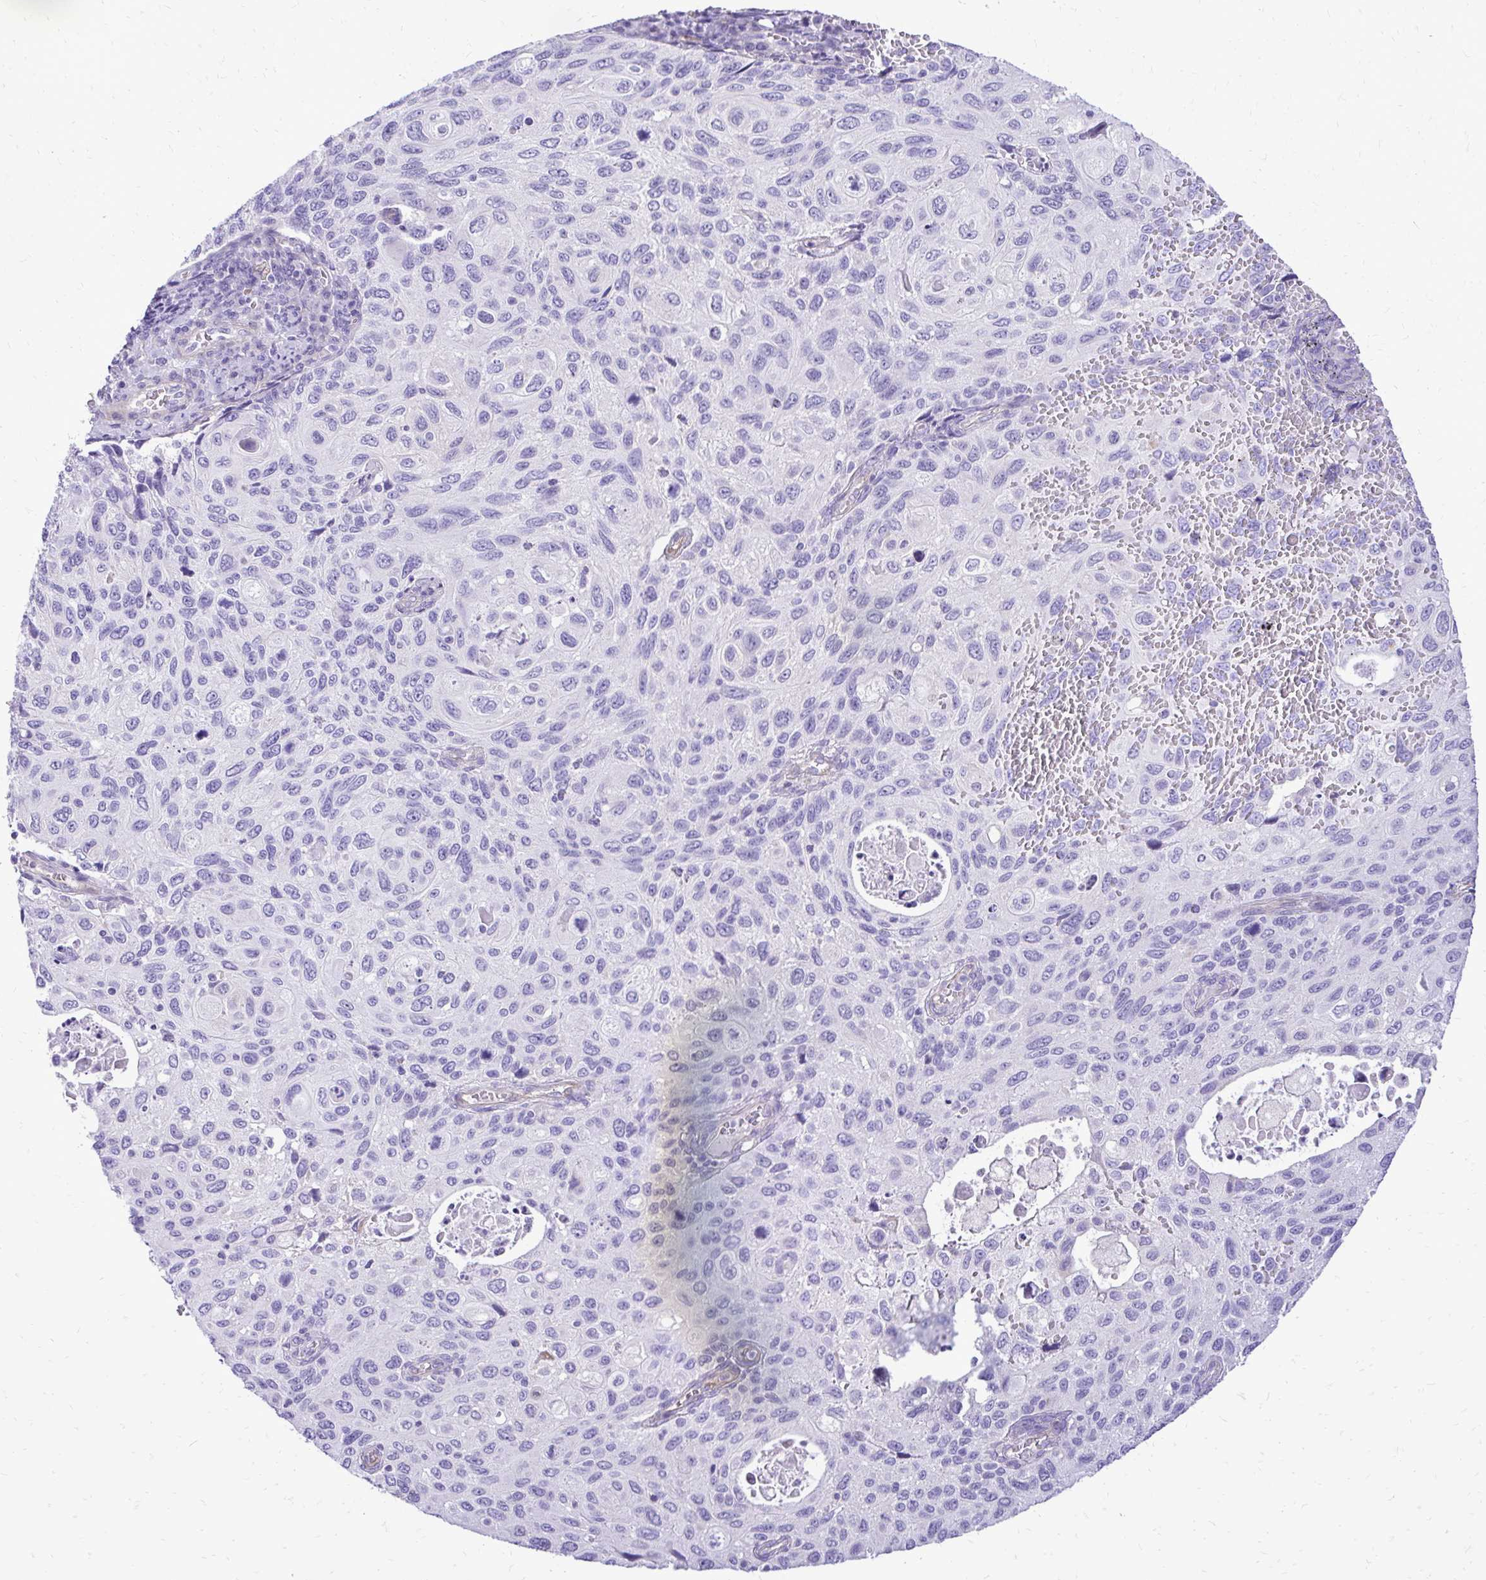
{"staining": {"intensity": "negative", "quantity": "none", "location": "none"}, "tissue": "cervical cancer", "cell_type": "Tumor cells", "image_type": "cancer", "snomed": [{"axis": "morphology", "description": "Squamous cell carcinoma, NOS"}, {"axis": "topography", "description": "Cervix"}], "caption": "Immunohistochemistry (IHC) histopathology image of neoplastic tissue: human cervical cancer stained with DAB (3,3'-diaminobenzidine) displays no significant protein staining in tumor cells.", "gene": "PELI3", "patient": {"sex": "female", "age": 70}}